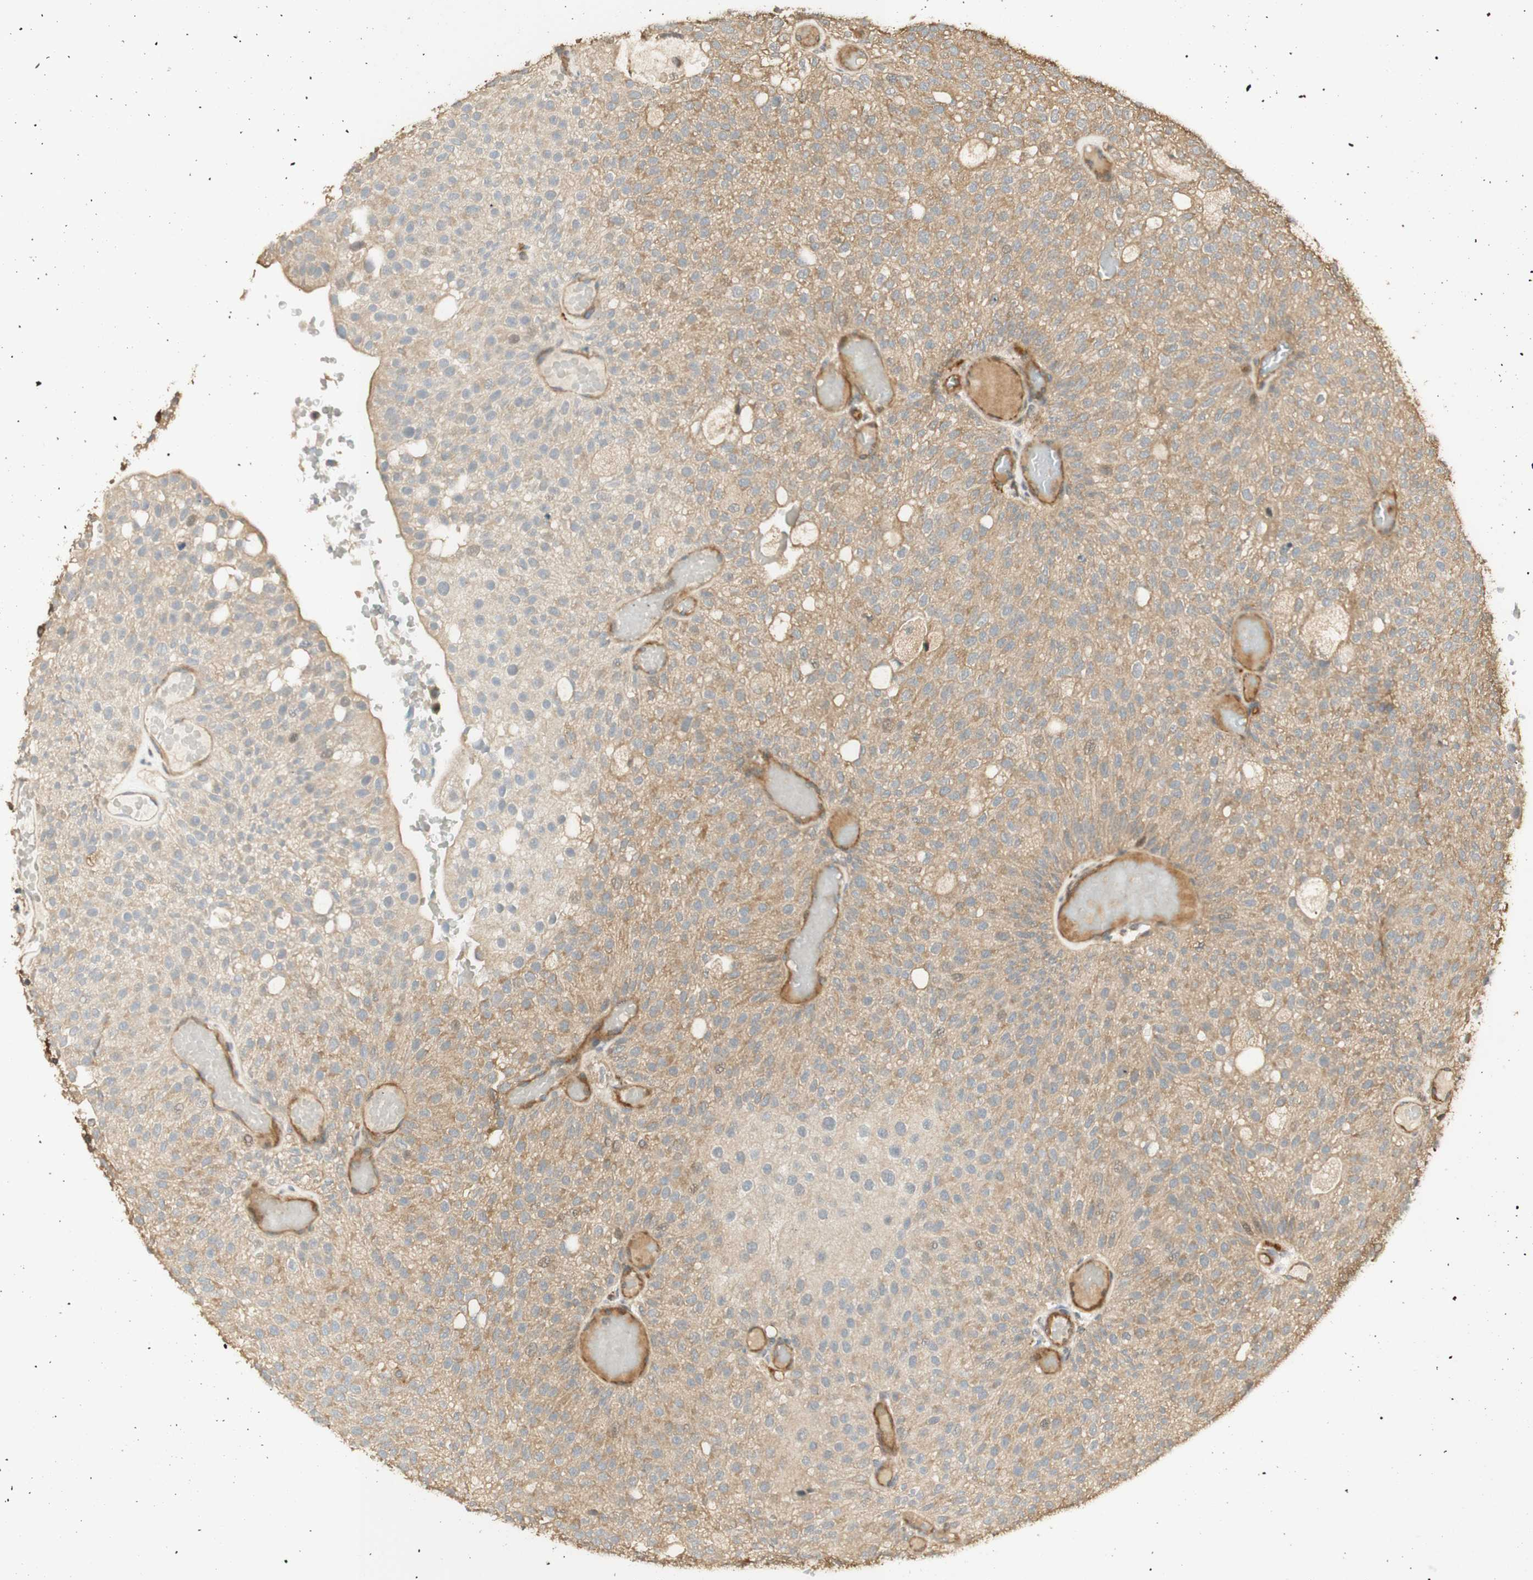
{"staining": {"intensity": "weak", "quantity": ">75%", "location": "cytoplasmic/membranous"}, "tissue": "urothelial cancer", "cell_type": "Tumor cells", "image_type": "cancer", "snomed": [{"axis": "morphology", "description": "Urothelial carcinoma, Low grade"}, {"axis": "topography", "description": "Urinary bladder"}], "caption": "DAB (3,3'-diaminobenzidine) immunohistochemical staining of urothelial cancer displays weak cytoplasmic/membranous protein expression in about >75% of tumor cells.", "gene": "AGER", "patient": {"sex": "male", "age": 78}}